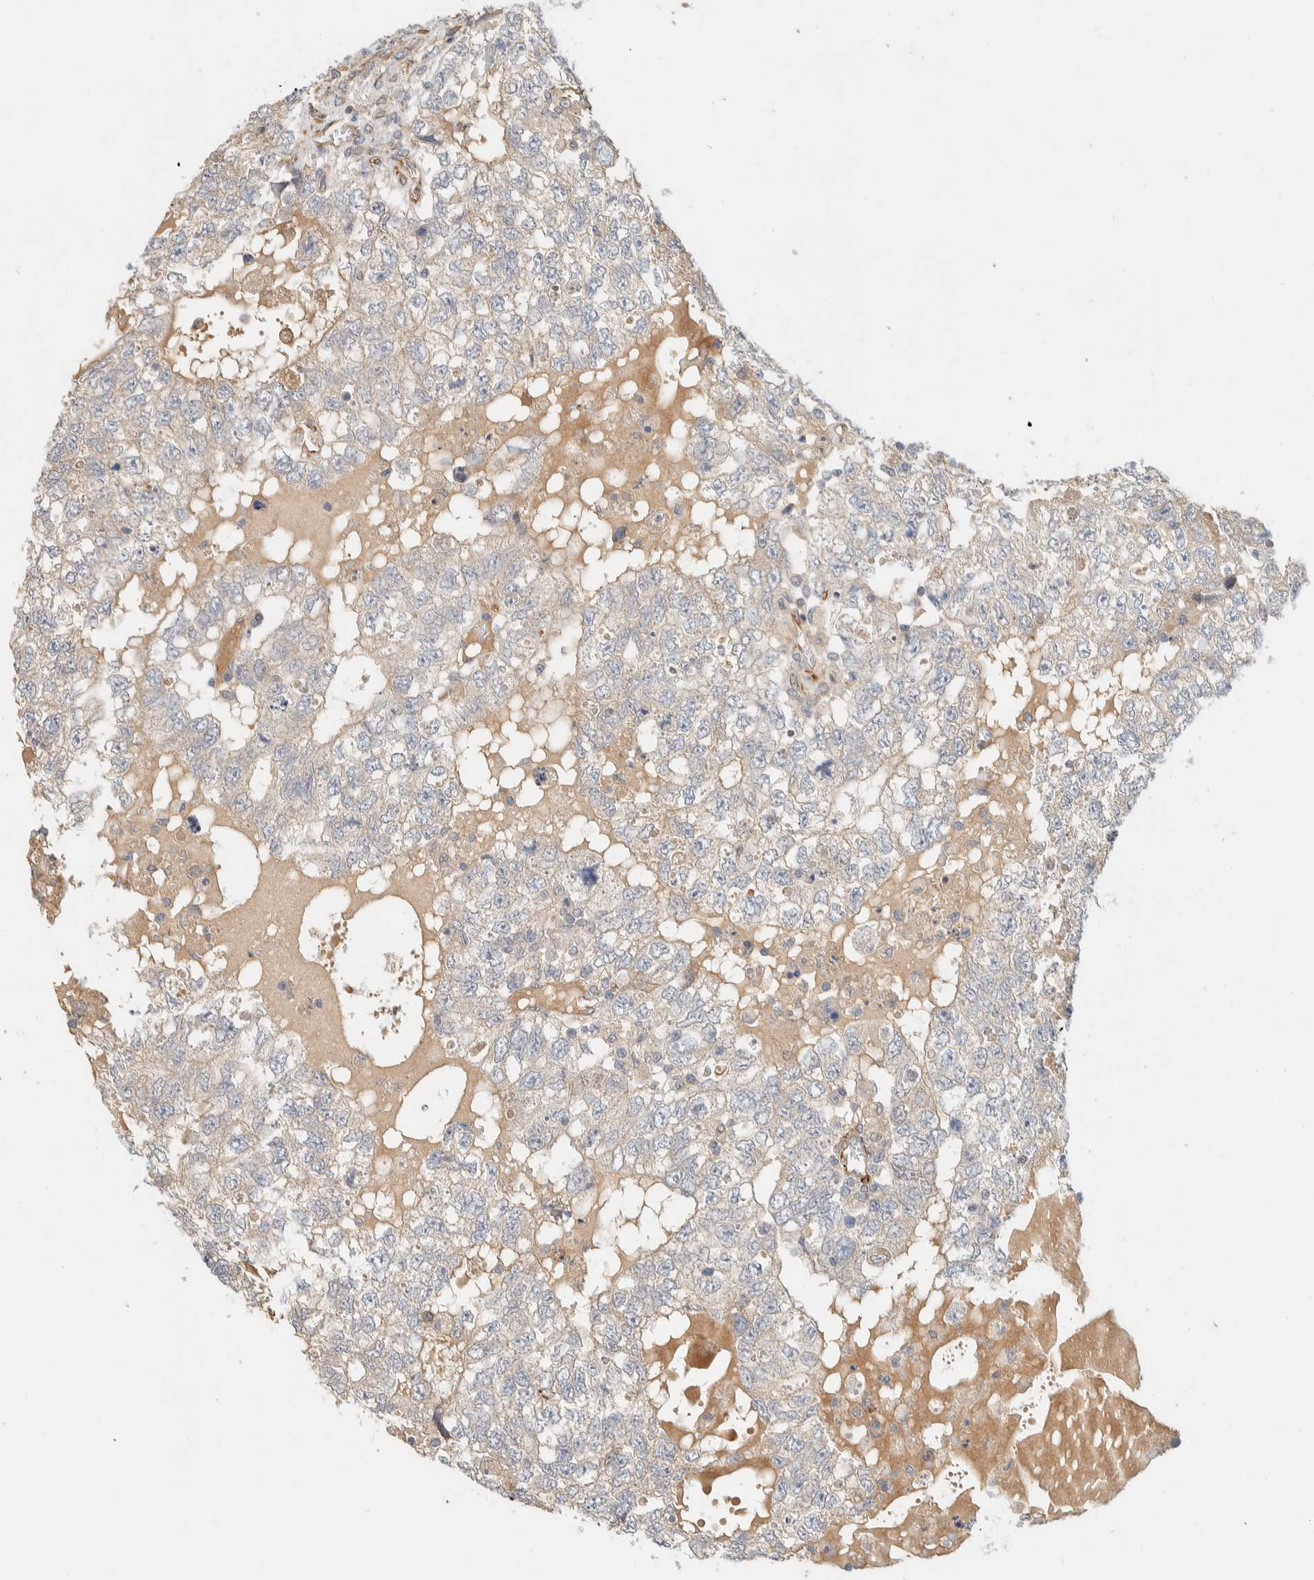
{"staining": {"intensity": "negative", "quantity": "none", "location": "none"}, "tissue": "testis cancer", "cell_type": "Tumor cells", "image_type": "cancer", "snomed": [{"axis": "morphology", "description": "Carcinoma, Embryonal, NOS"}, {"axis": "topography", "description": "Testis"}], "caption": "An immunohistochemistry (IHC) micrograph of testis embryonal carcinoma is shown. There is no staining in tumor cells of testis embryonal carcinoma.", "gene": "FAT1", "patient": {"sex": "male", "age": 36}}